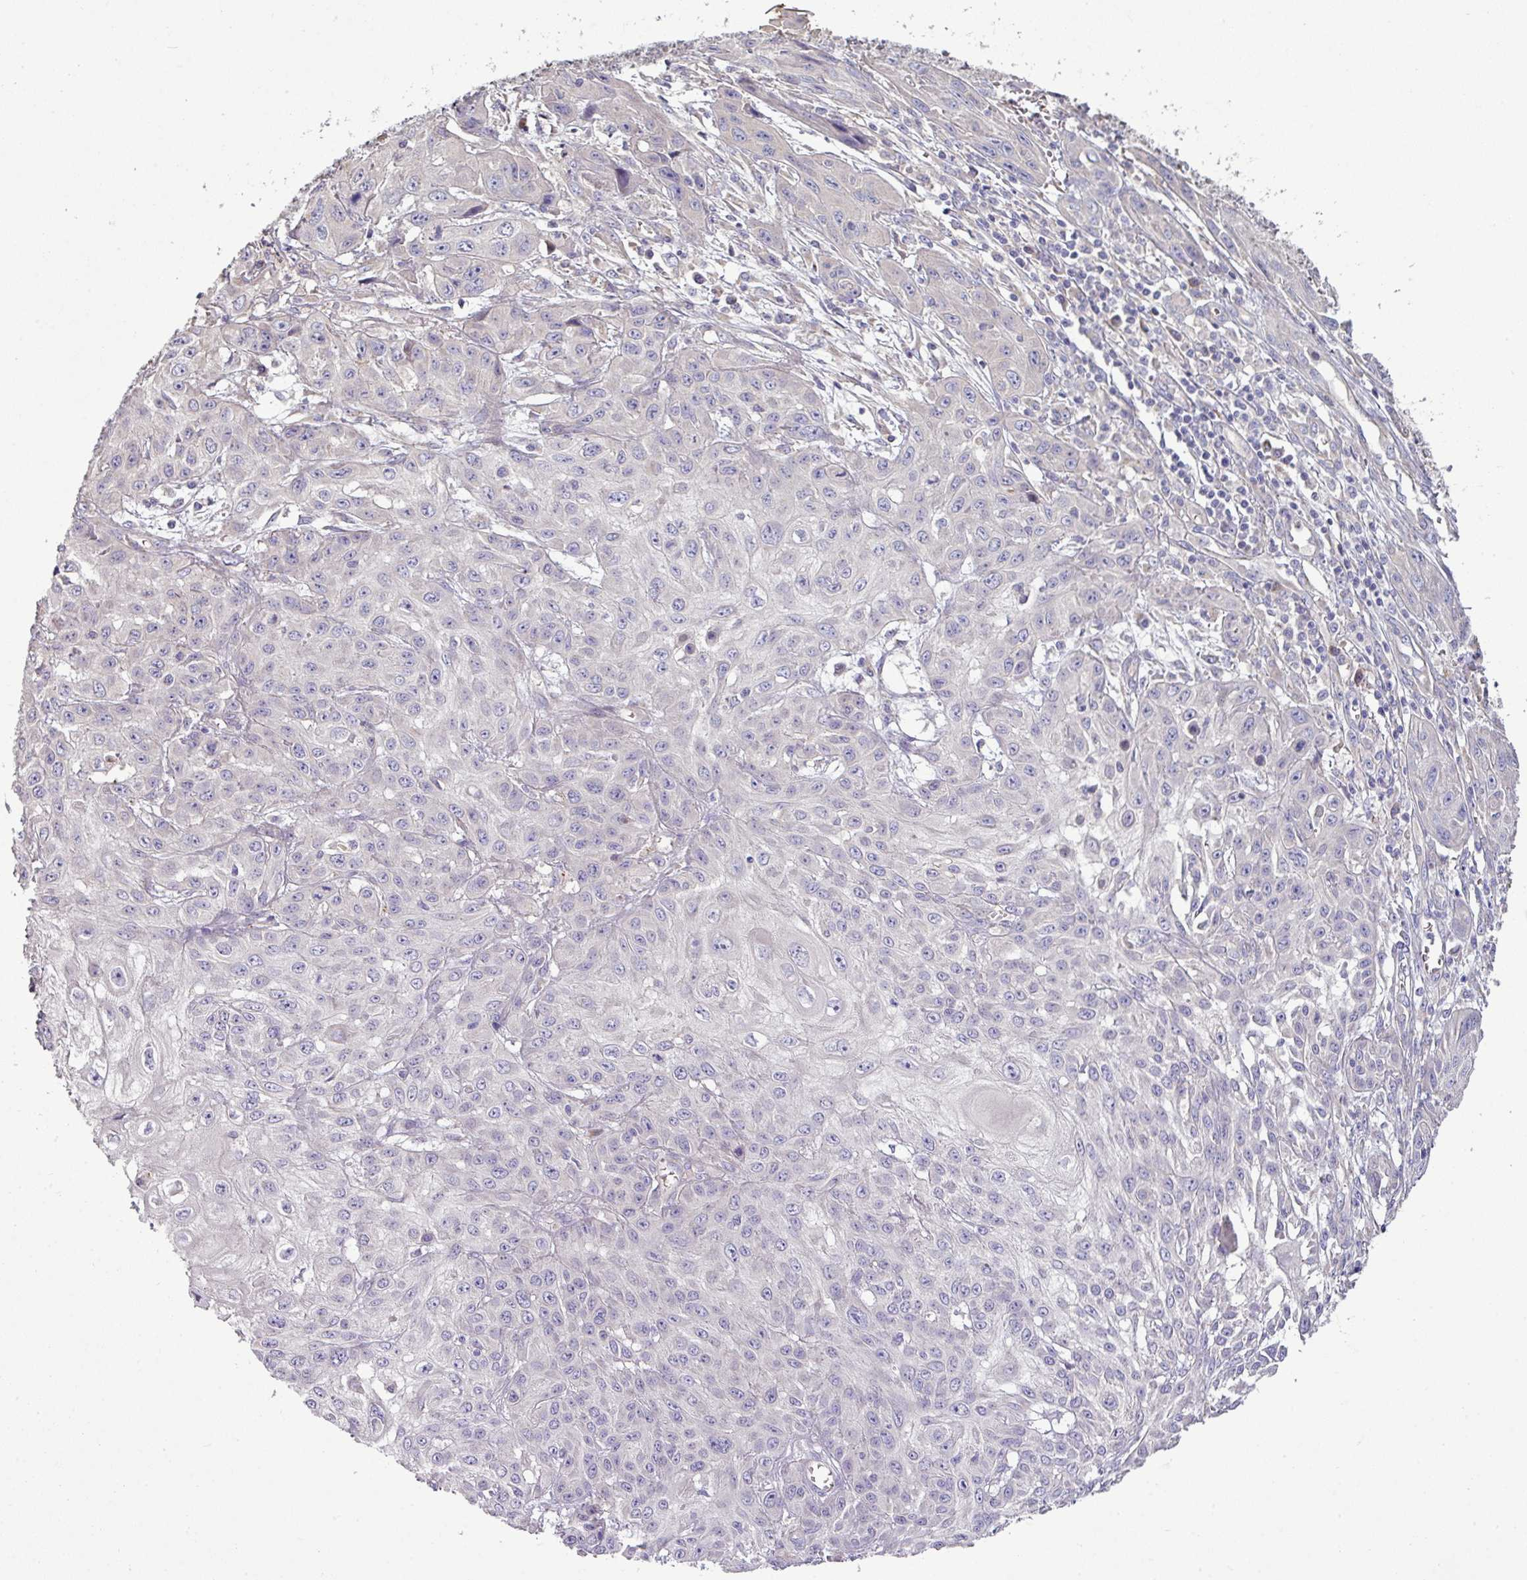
{"staining": {"intensity": "negative", "quantity": "none", "location": "none"}, "tissue": "skin cancer", "cell_type": "Tumor cells", "image_type": "cancer", "snomed": [{"axis": "morphology", "description": "Squamous cell carcinoma, NOS"}, {"axis": "topography", "description": "Skin"}, {"axis": "topography", "description": "Vulva"}], "caption": "High power microscopy photomicrograph of an IHC micrograph of skin cancer (squamous cell carcinoma), revealing no significant positivity in tumor cells.", "gene": "LRRC9", "patient": {"sex": "female", "age": 71}}